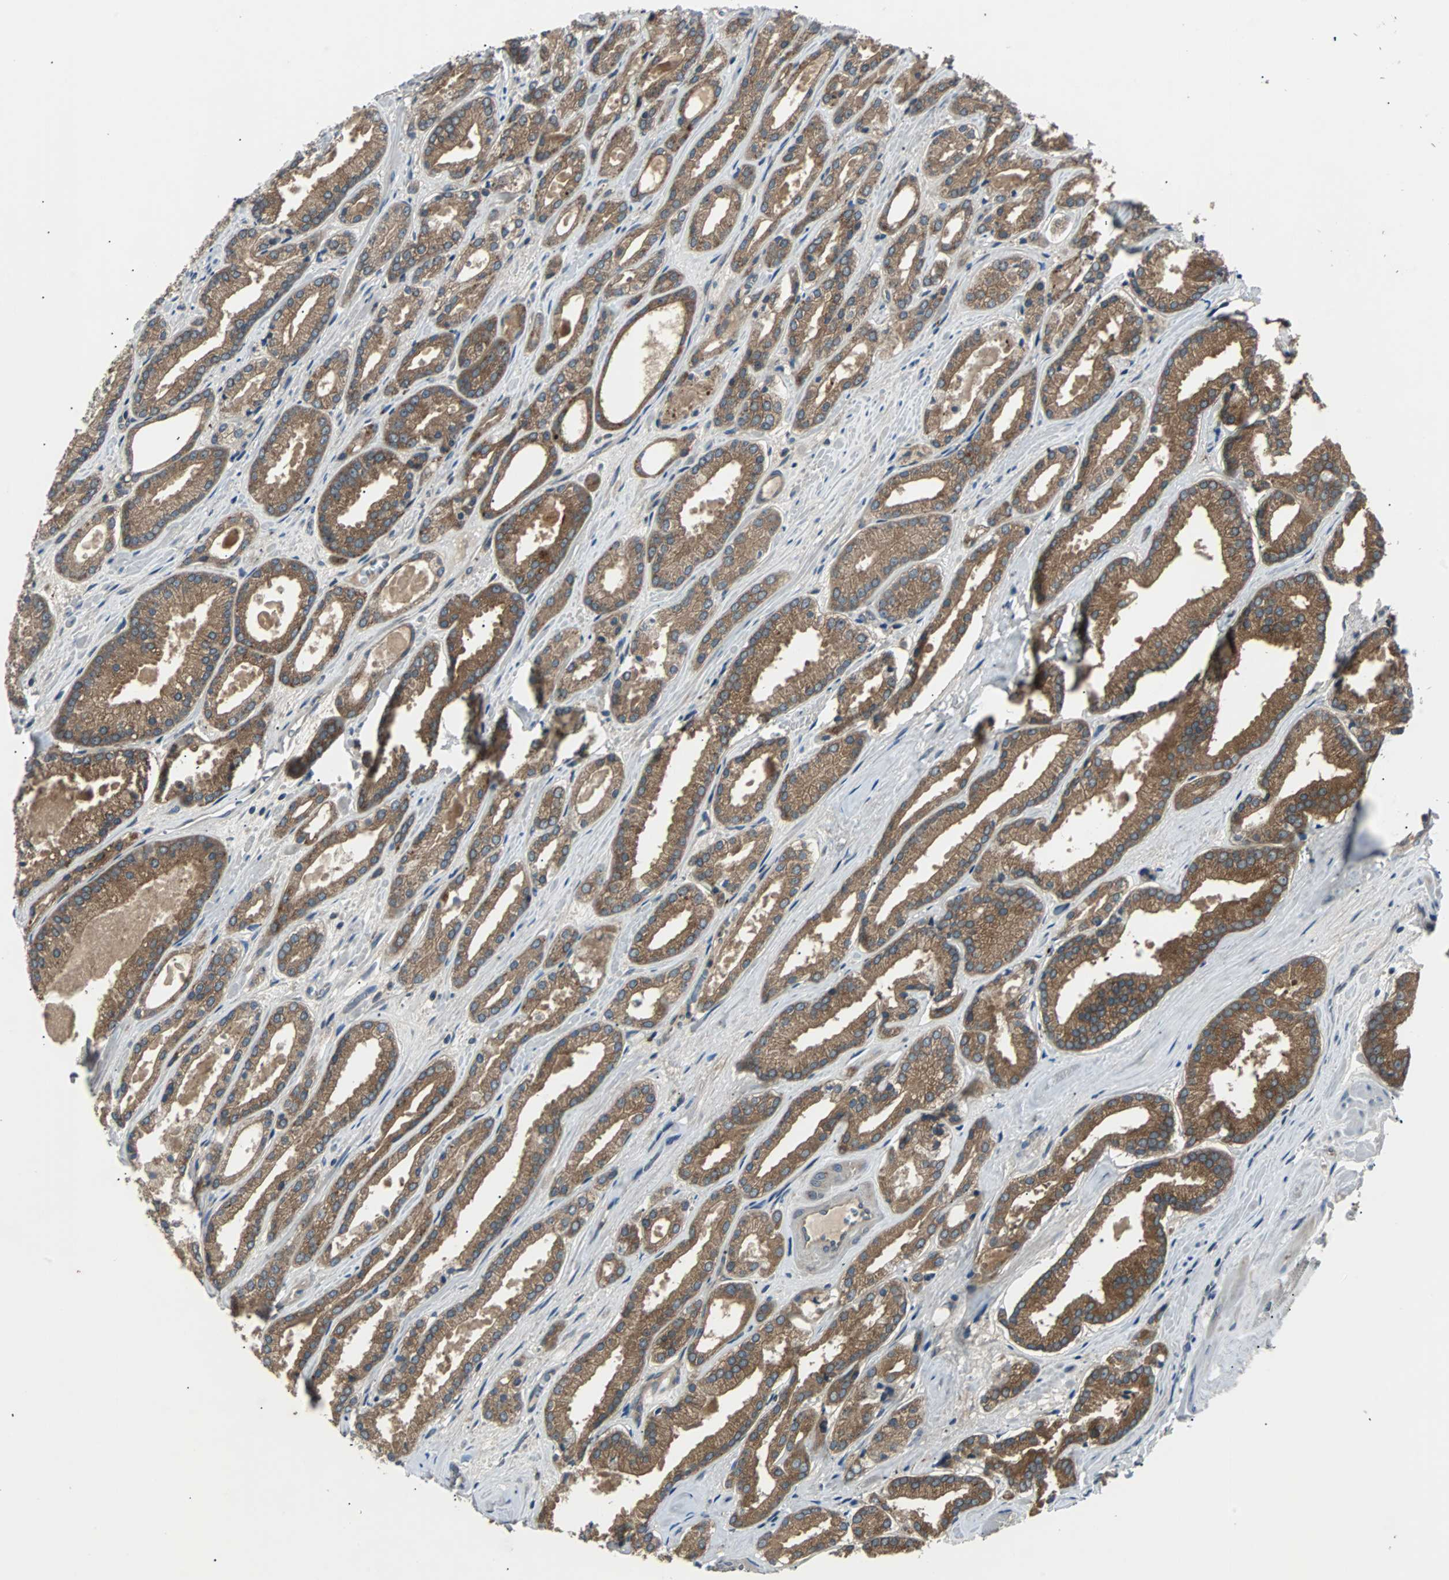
{"staining": {"intensity": "moderate", "quantity": ">75%", "location": "cytoplasmic/membranous"}, "tissue": "prostate cancer", "cell_type": "Tumor cells", "image_type": "cancer", "snomed": [{"axis": "morphology", "description": "Adenocarcinoma, Low grade"}, {"axis": "topography", "description": "Prostate"}], "caption": "A medium amount of moderate cytoplasmic/membranous expression is seen in about >75% of tumor cells in low-grade adenocarcinoma (prostate) tissue.", "gene": "ARF1", "patient": {"sex": "male", "age": 59}}